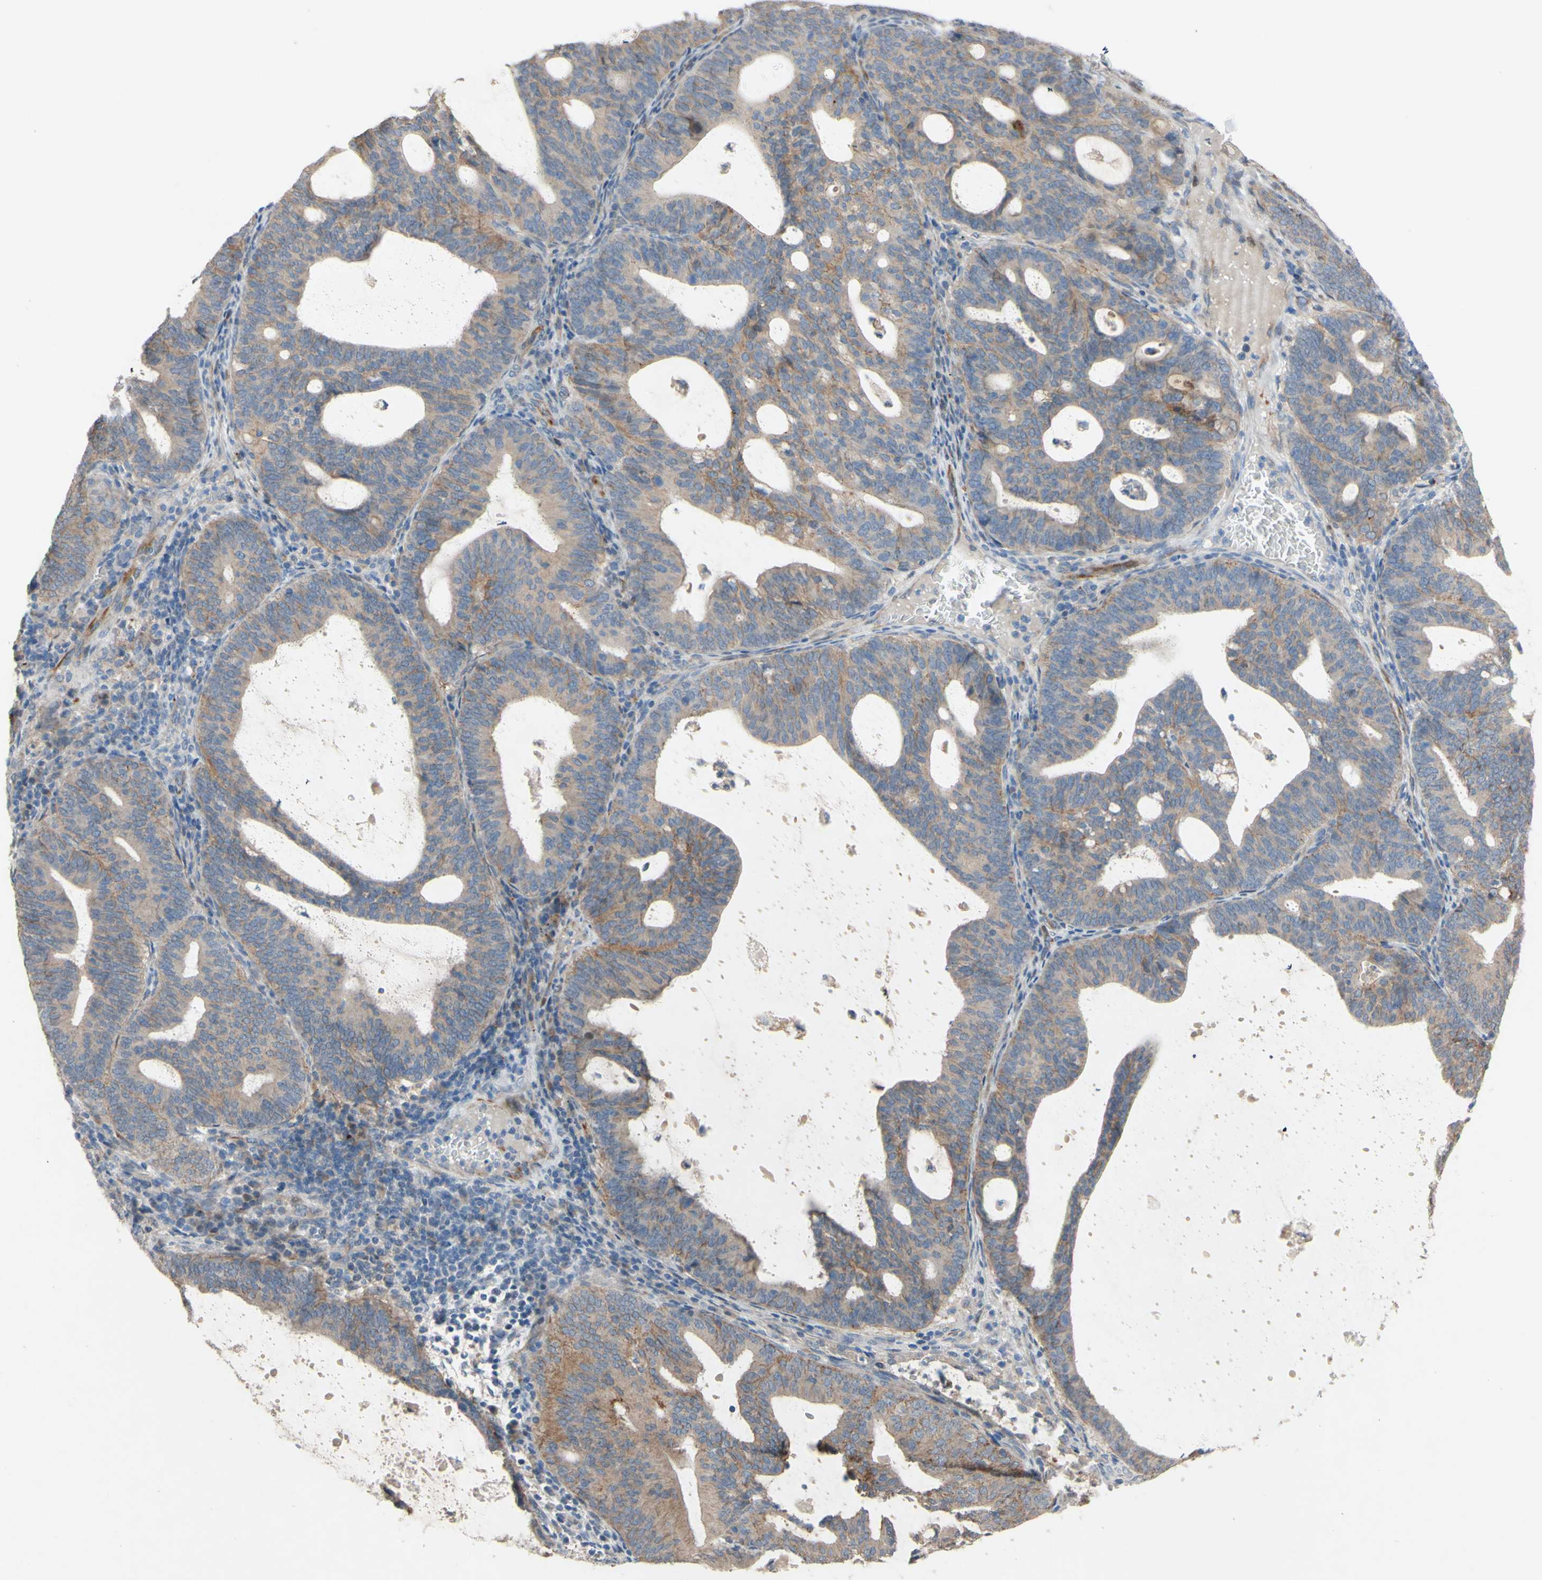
{"staining": {"intensity": "moderate", "quantity": ">75%", "location": "cytoplasmic/membranous"}, "tissue": "endometrial cancer", "cell_type": "Tumor cells", "image_type": "cancer", "snomed": [{"axis": "morphology", "description": "Adenocarcinoma, NOS"}, {"axis": "topography", "description": "Uterus"}], "caption": "Protein expression analysis of human endometrial cancer (adenocarcinoma) reveals moderate cytoplasmic/membranous staining in about >75% of tumor cells.", "gene": "CDCP1", "patient": {"sex": "female", "age": 83}}